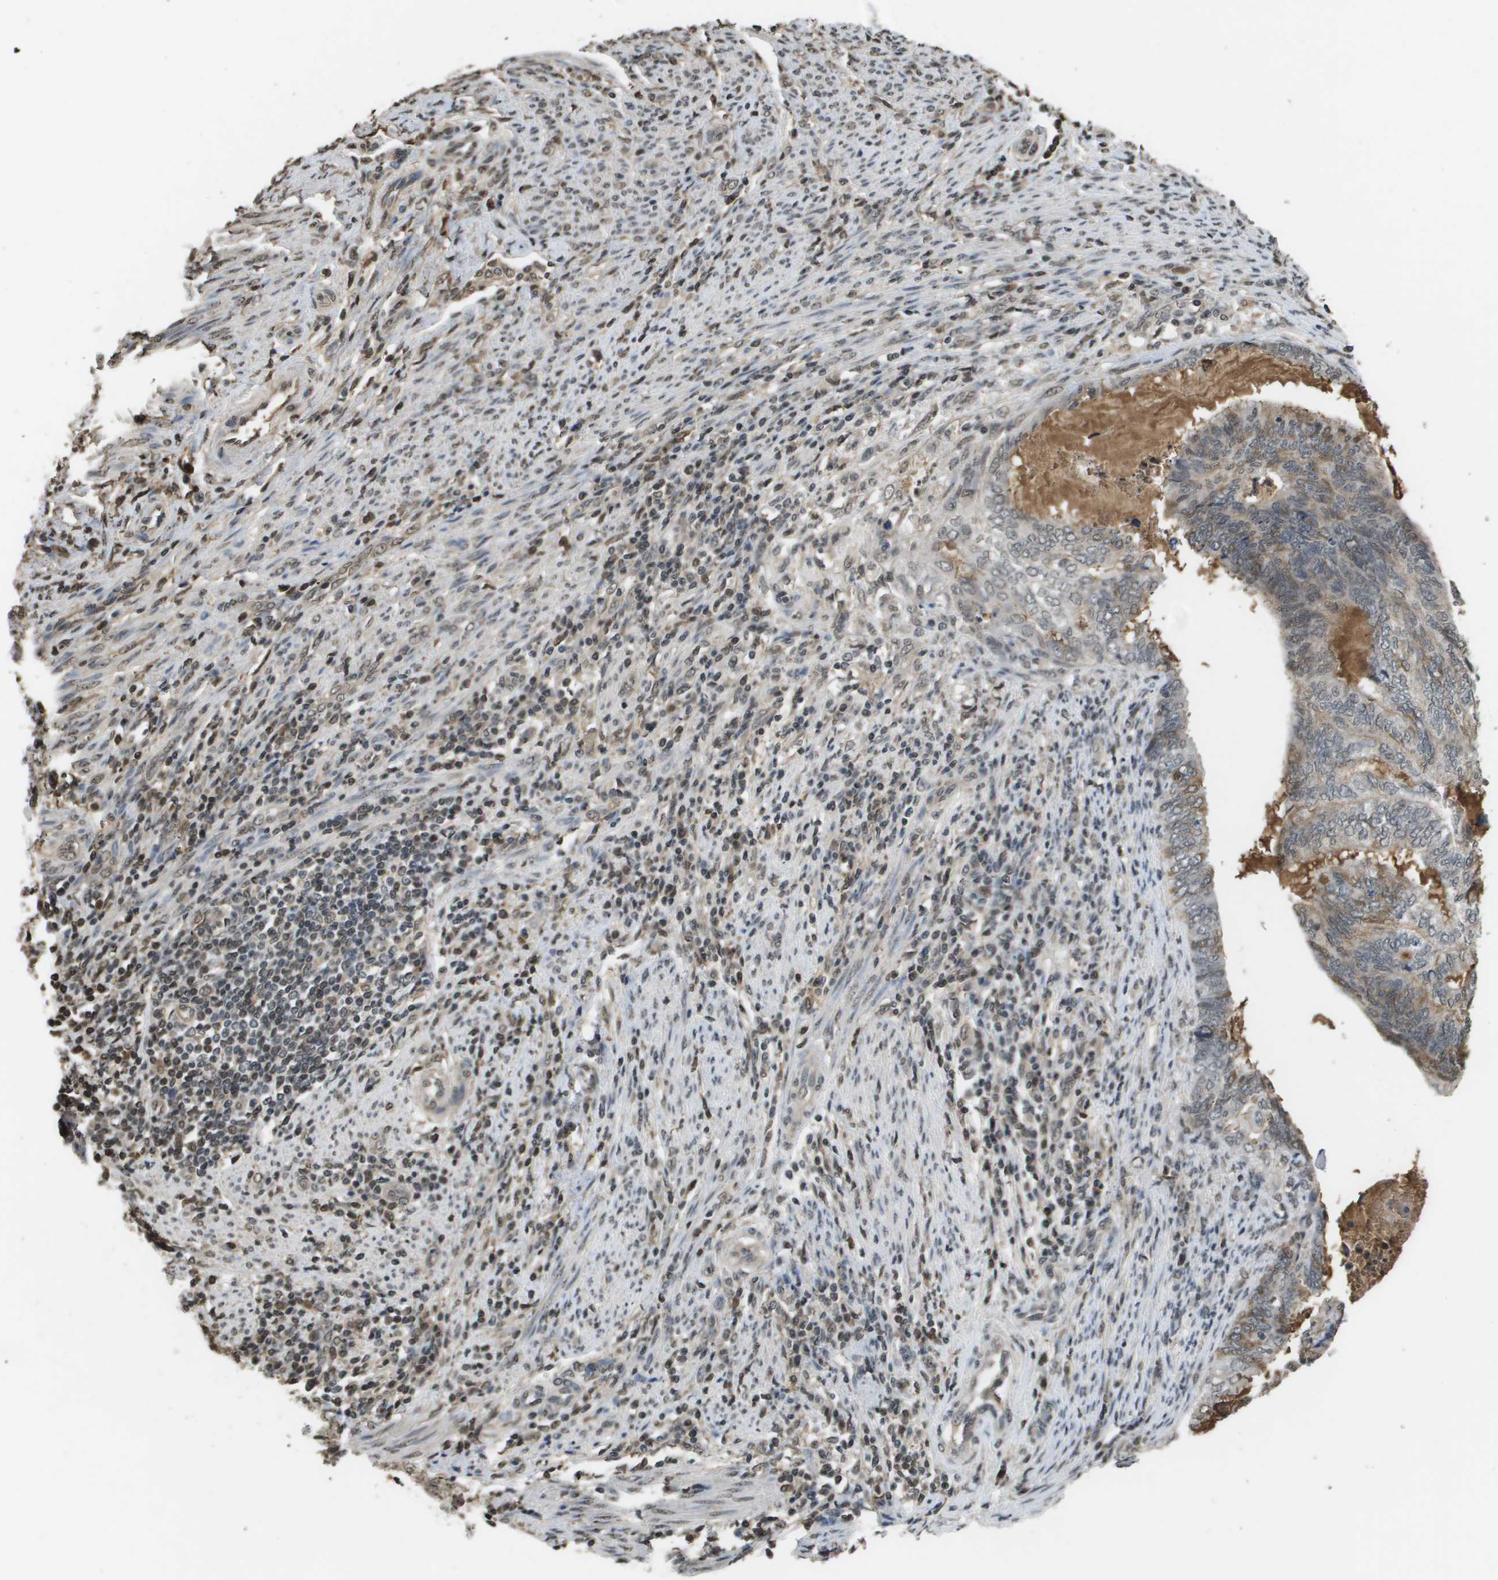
{"staining": {"intensity": "weak", "quantity": "<25%", "location": "cytoplasmic/membranous,nuclear"}, "tissue": "endometrial cancer", "cell_type": "Tumor cells", "image_type": "cancer", "snomed": [{"axis": "morphology", "description": "Adenocarcinoma, NOS"}, {"axis": "topography", "description": "Uterus"}, {"axis": "topography", "description": "Endometrium"}], "caption": "High power microscopy image of an IHC micrograph of adenocarcinoma (endometrial), revealing no significant positivity in tumor cells.", "gene": "NDRG2", "patient": {"sex": "female", "age": 70}}